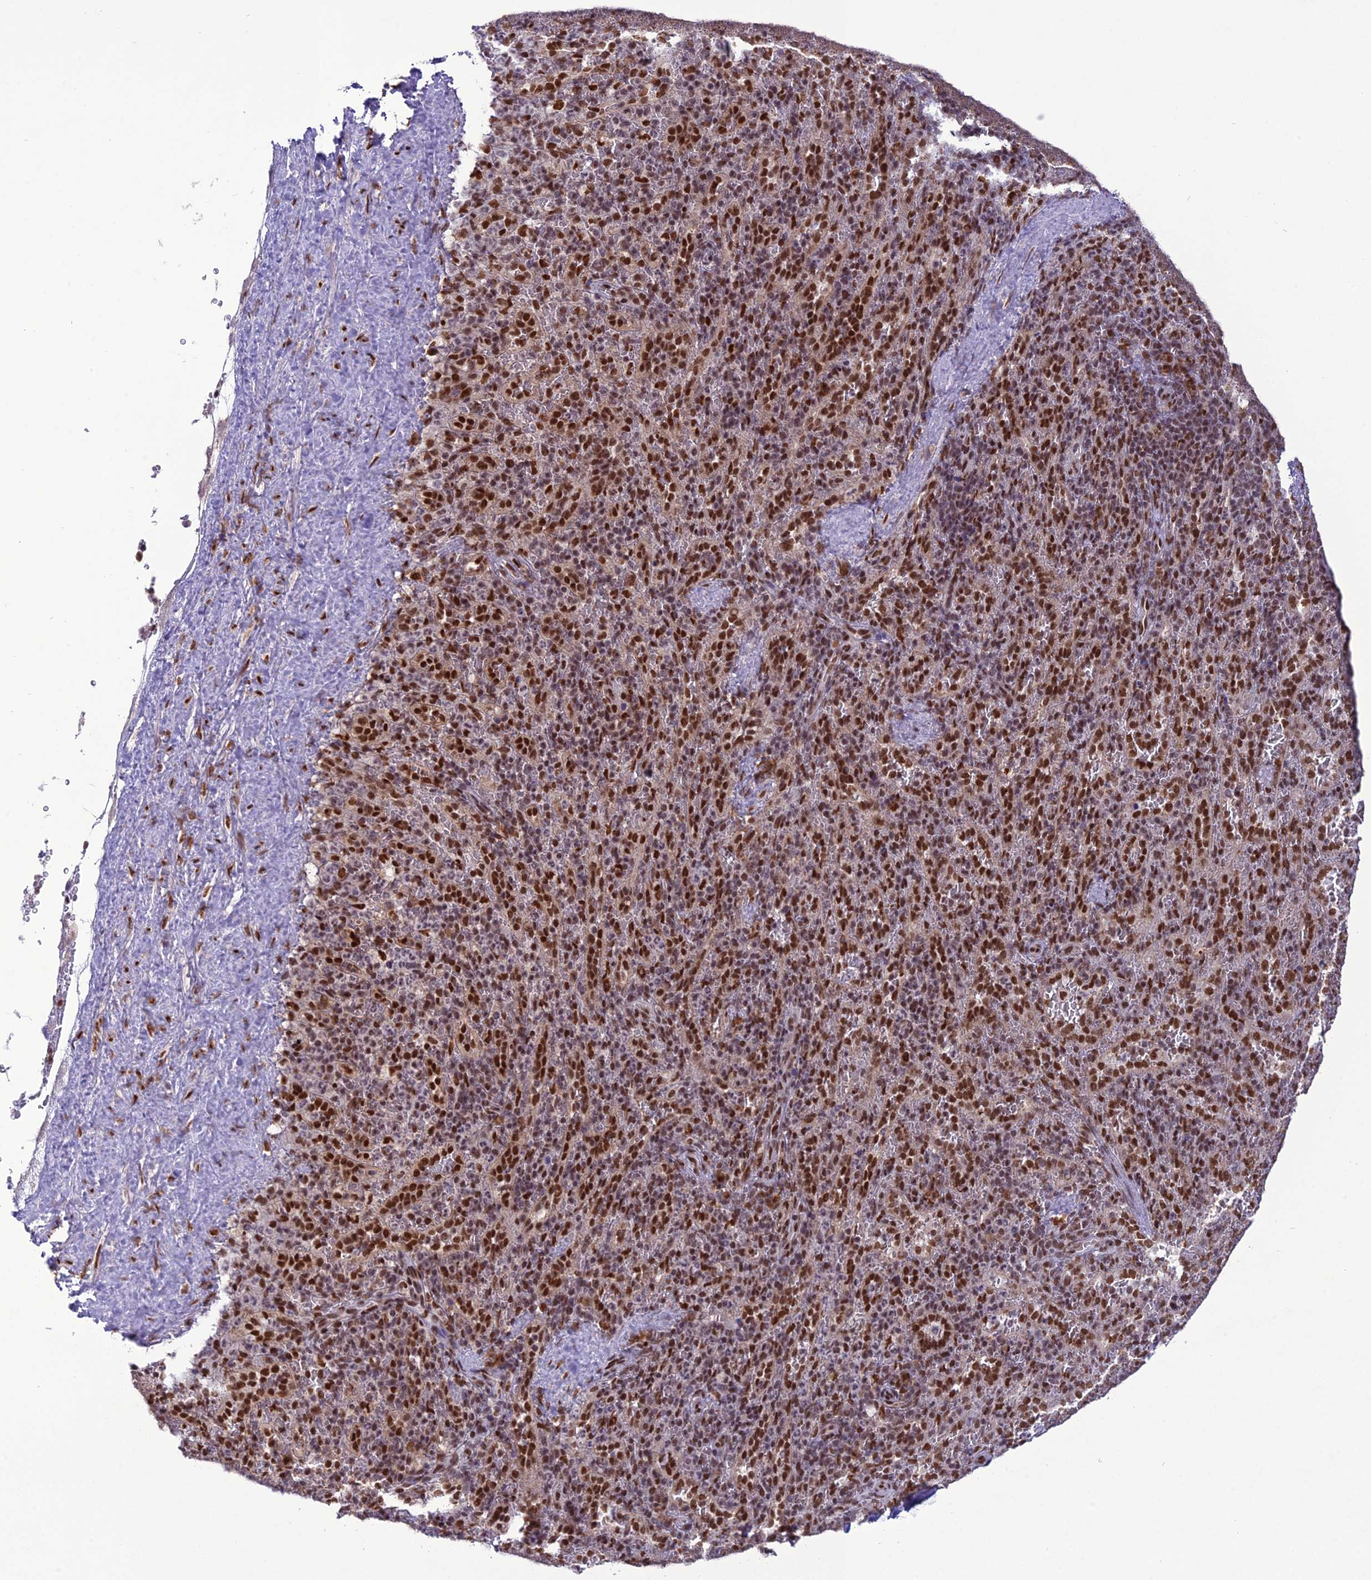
{"staining": {"intensity": "moderate", "quantity": "25%-75%", "location": "nuclear"}, "tissue": "spleen", "cell_type": "Cells in red pulp", "image_type": "normal", "snomed": [{"axis": "morphology", "description": "Normal tissue, NOS"}, {"axis": "topography", "description": "Spleen"}], "caption": "The photomicrograph shows staining of benign spleen, revealing moderate nuclear protein positivity (brown color) within cells in red pulp.", "gene": "DDX1", "patient": {"sex": "female", "age": 21}}